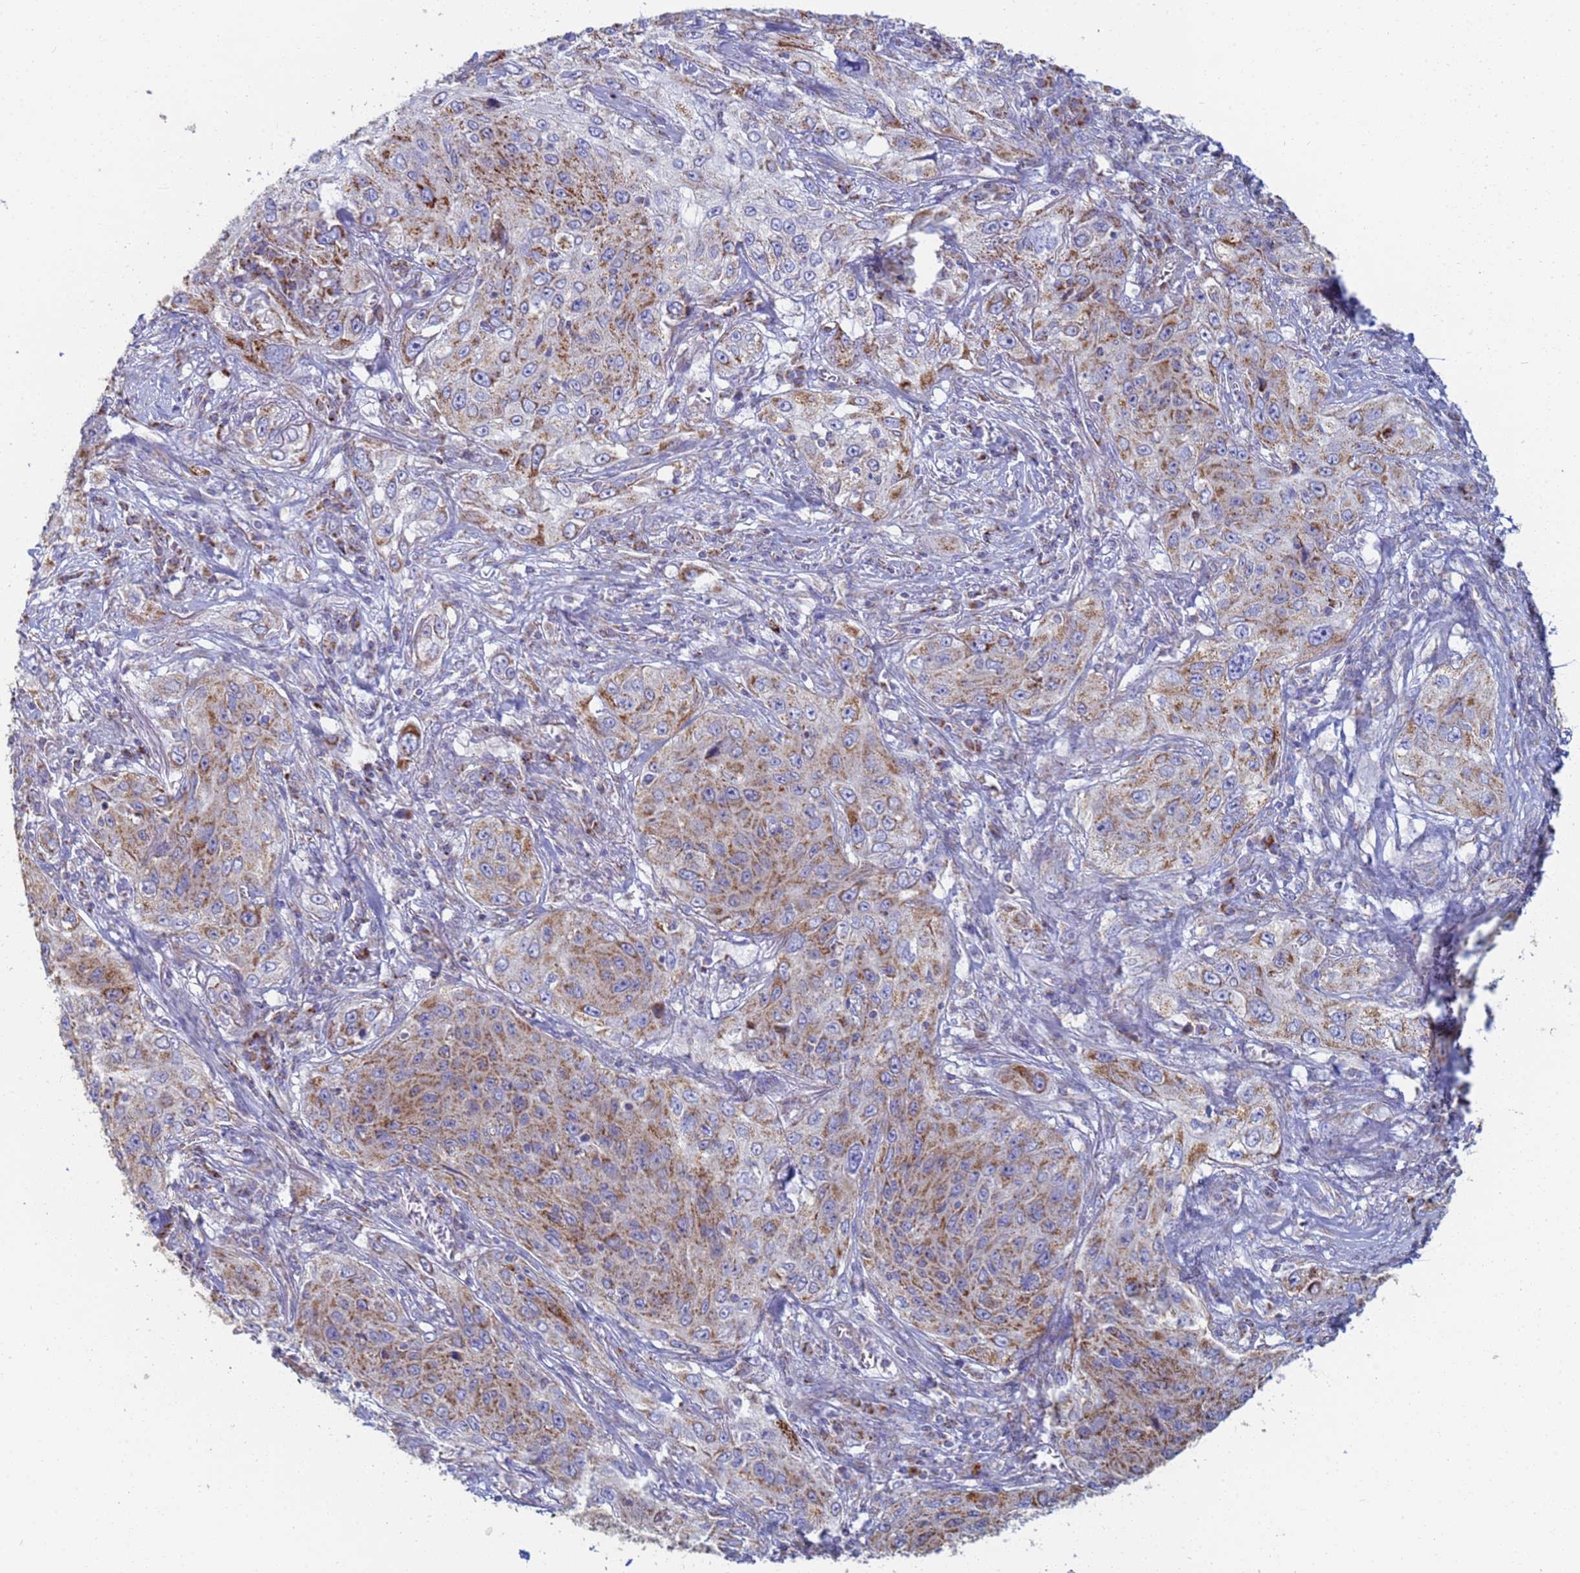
{"staining": {"intensity": "moderate", "quantity": ">75%", "location": "cytoplasmic/membranous"}, "tissue": "lung cancer", "cell_type": "Tumor cells", "image_type": "cancer", "snomed": [{"axis": "morphology", "description": "Squamous cell carcinoma, NOS"}, {"axis": "topography", "description": "Lung"}], "caption": "DAB immunohistochemical staining of lung squamous cell carcinoma demonstrates moderate cytoplasmic/membranous protein expression in approximately >75% of tumor cells.", "gene": "UQCRH", "patient": {"sex": "female", "age": 69}}